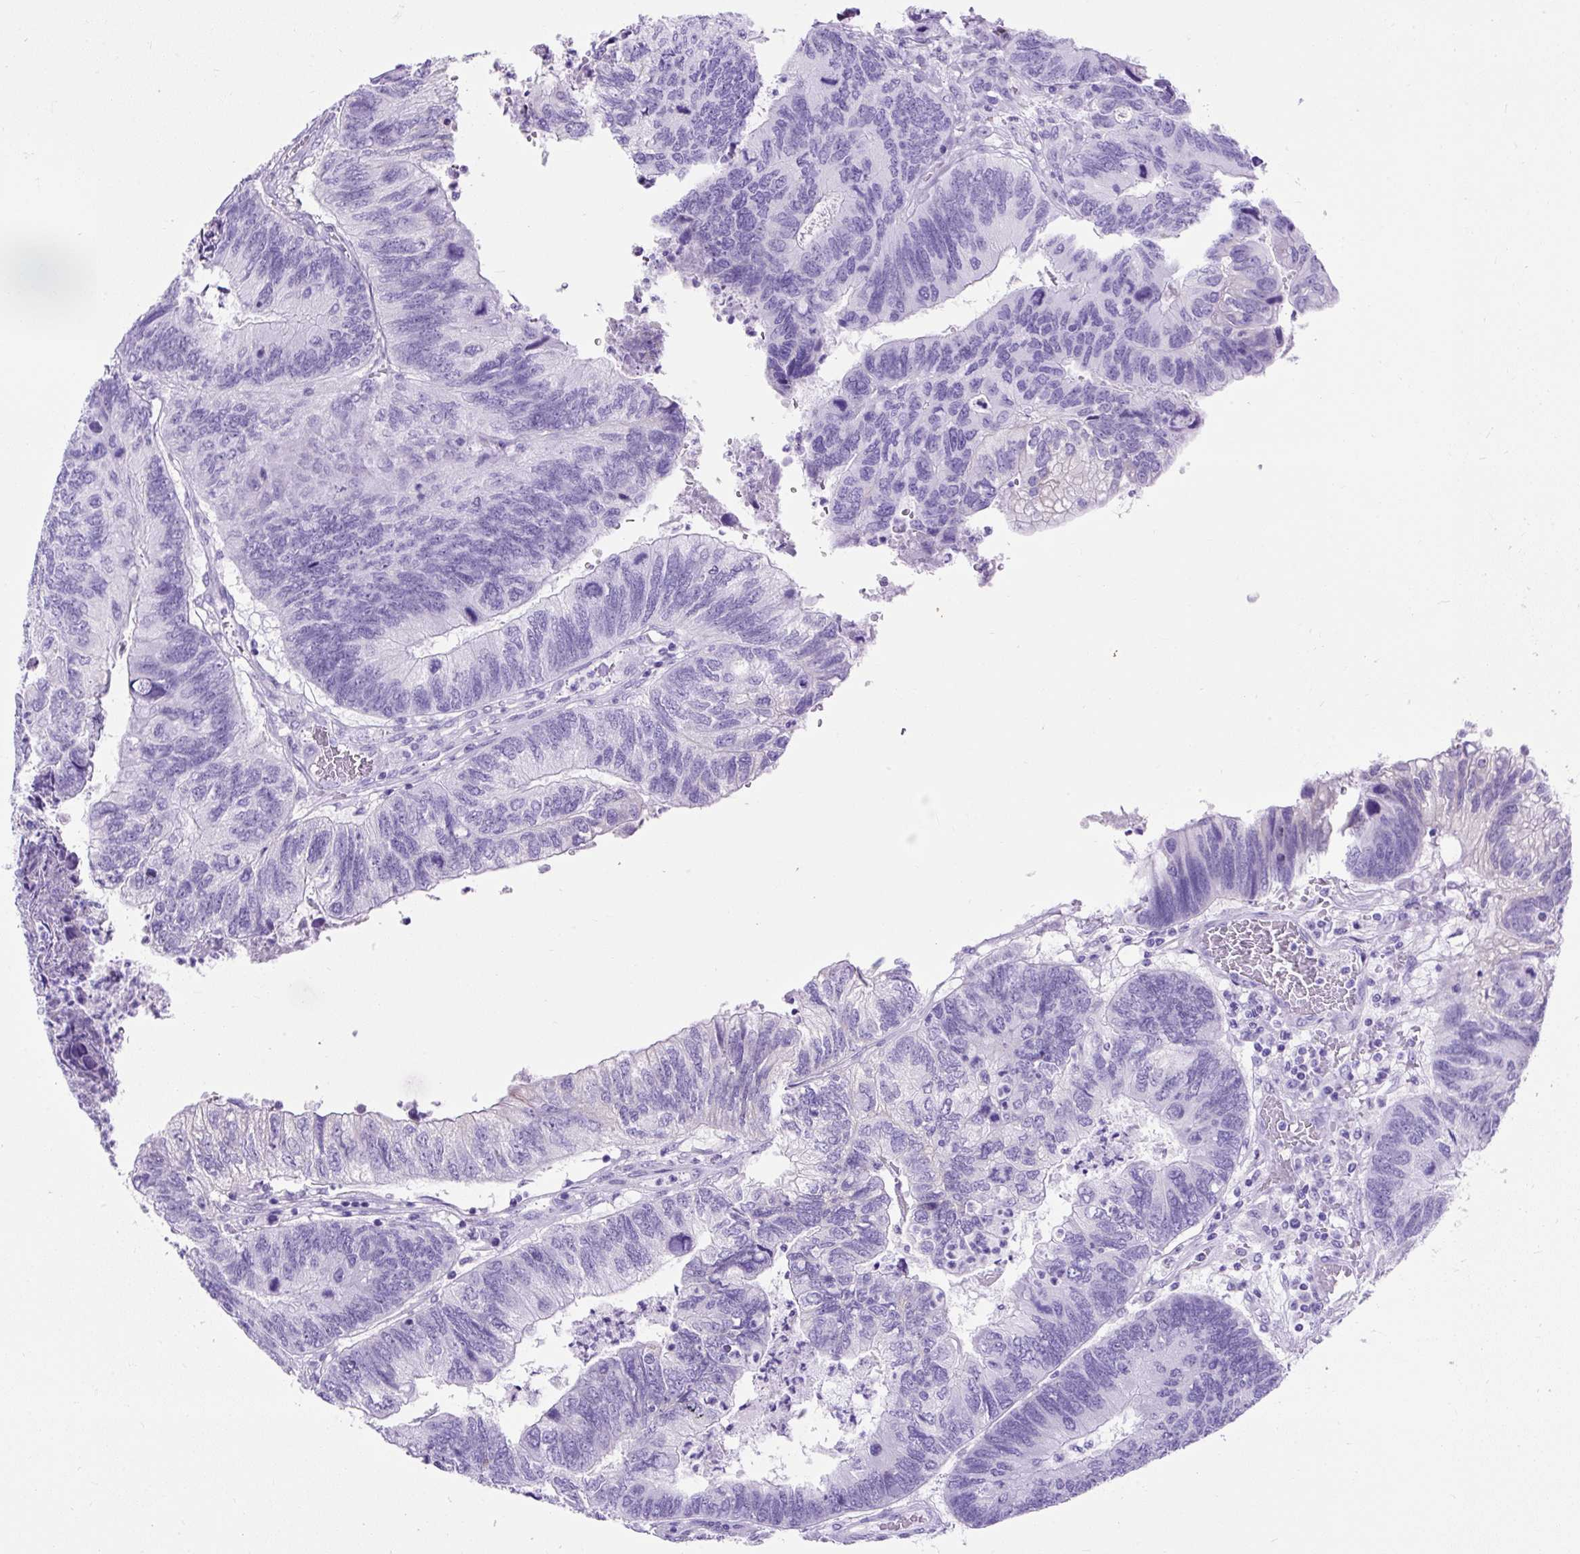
{"staining": {"intensity": "negative", "quantity": "none", "location": "none"}, "tissue": "colorectal cancer", "cell_type": "Tumor cells", "image_type": "cancer", "snomed": [{"axis": "morphology", "description": "Adenocarcinoma, NOS"}, {"axis": "topography", "description": "Colon"}], "caption": "Immunohistochemical staining of adenocarcinoma (colorectal) reveals no significant staining in tumor cells. Brightfield microscopy of IHC stained with DAB (3,3'-diaminobenzidine) (brown) and hematoxylin (blue), captured at high magnification.", "gene": "KRT12", "patient": {"sex": "female", "age": 67}}